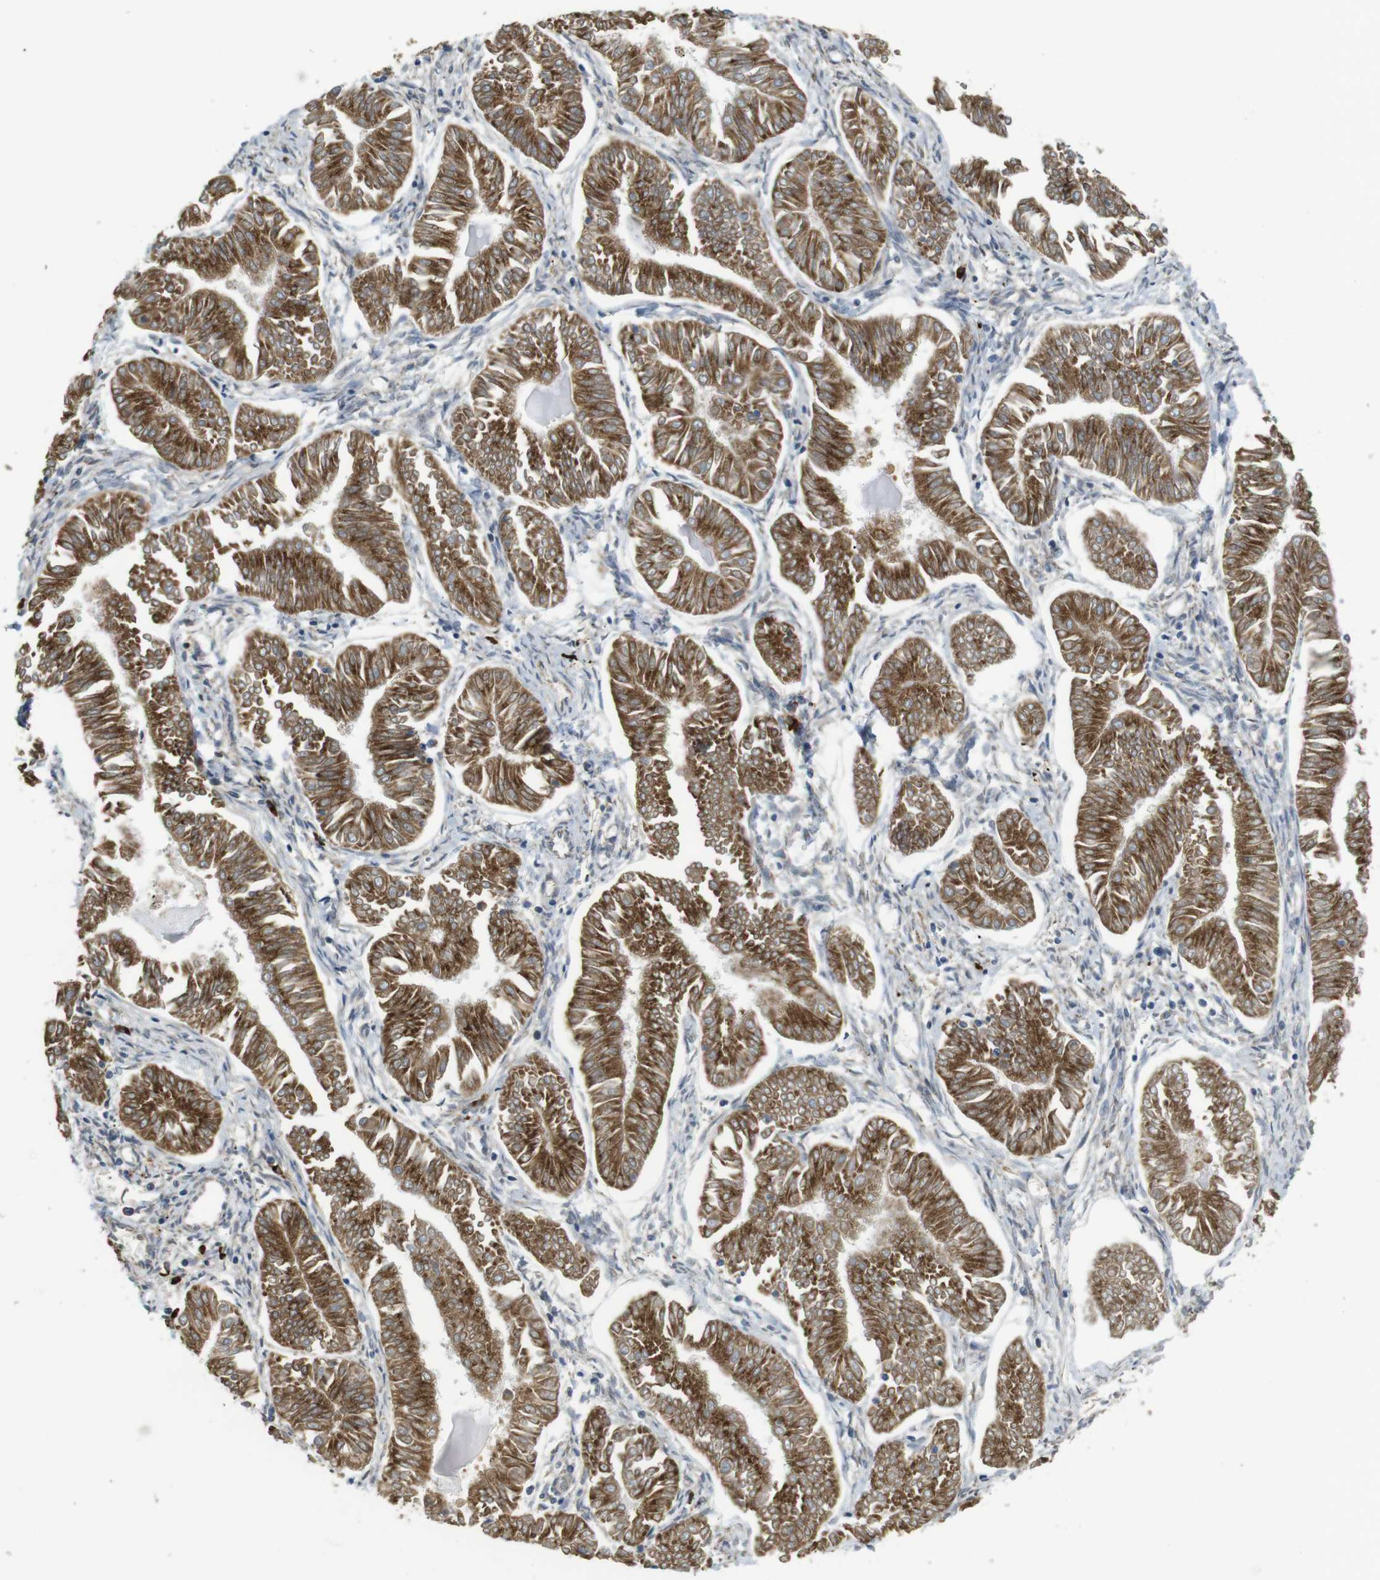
{"staining": {"intensity": "moderate", "quantity": ">75%", "location": "cytoplasmic/membranous"}, "tissue": "endometrial cancer", "cell_type": "Tumor cells", "image_type": "cancer", "snomed": [{"axis": "morphology", "description": "Adenocarcinoma, NOS"}, {"axis": "topography", "description": "Endometrium"}], "caption": "Immunohistochemical staining of human adenocarcinoma (endometrial) demonstrates medium levels of moderate cytoplasmic/membranous protein expression in approximately >75% of tumor cells.", "gene": "TMEM143", "patient": {"sex": "female", "age": 53}}